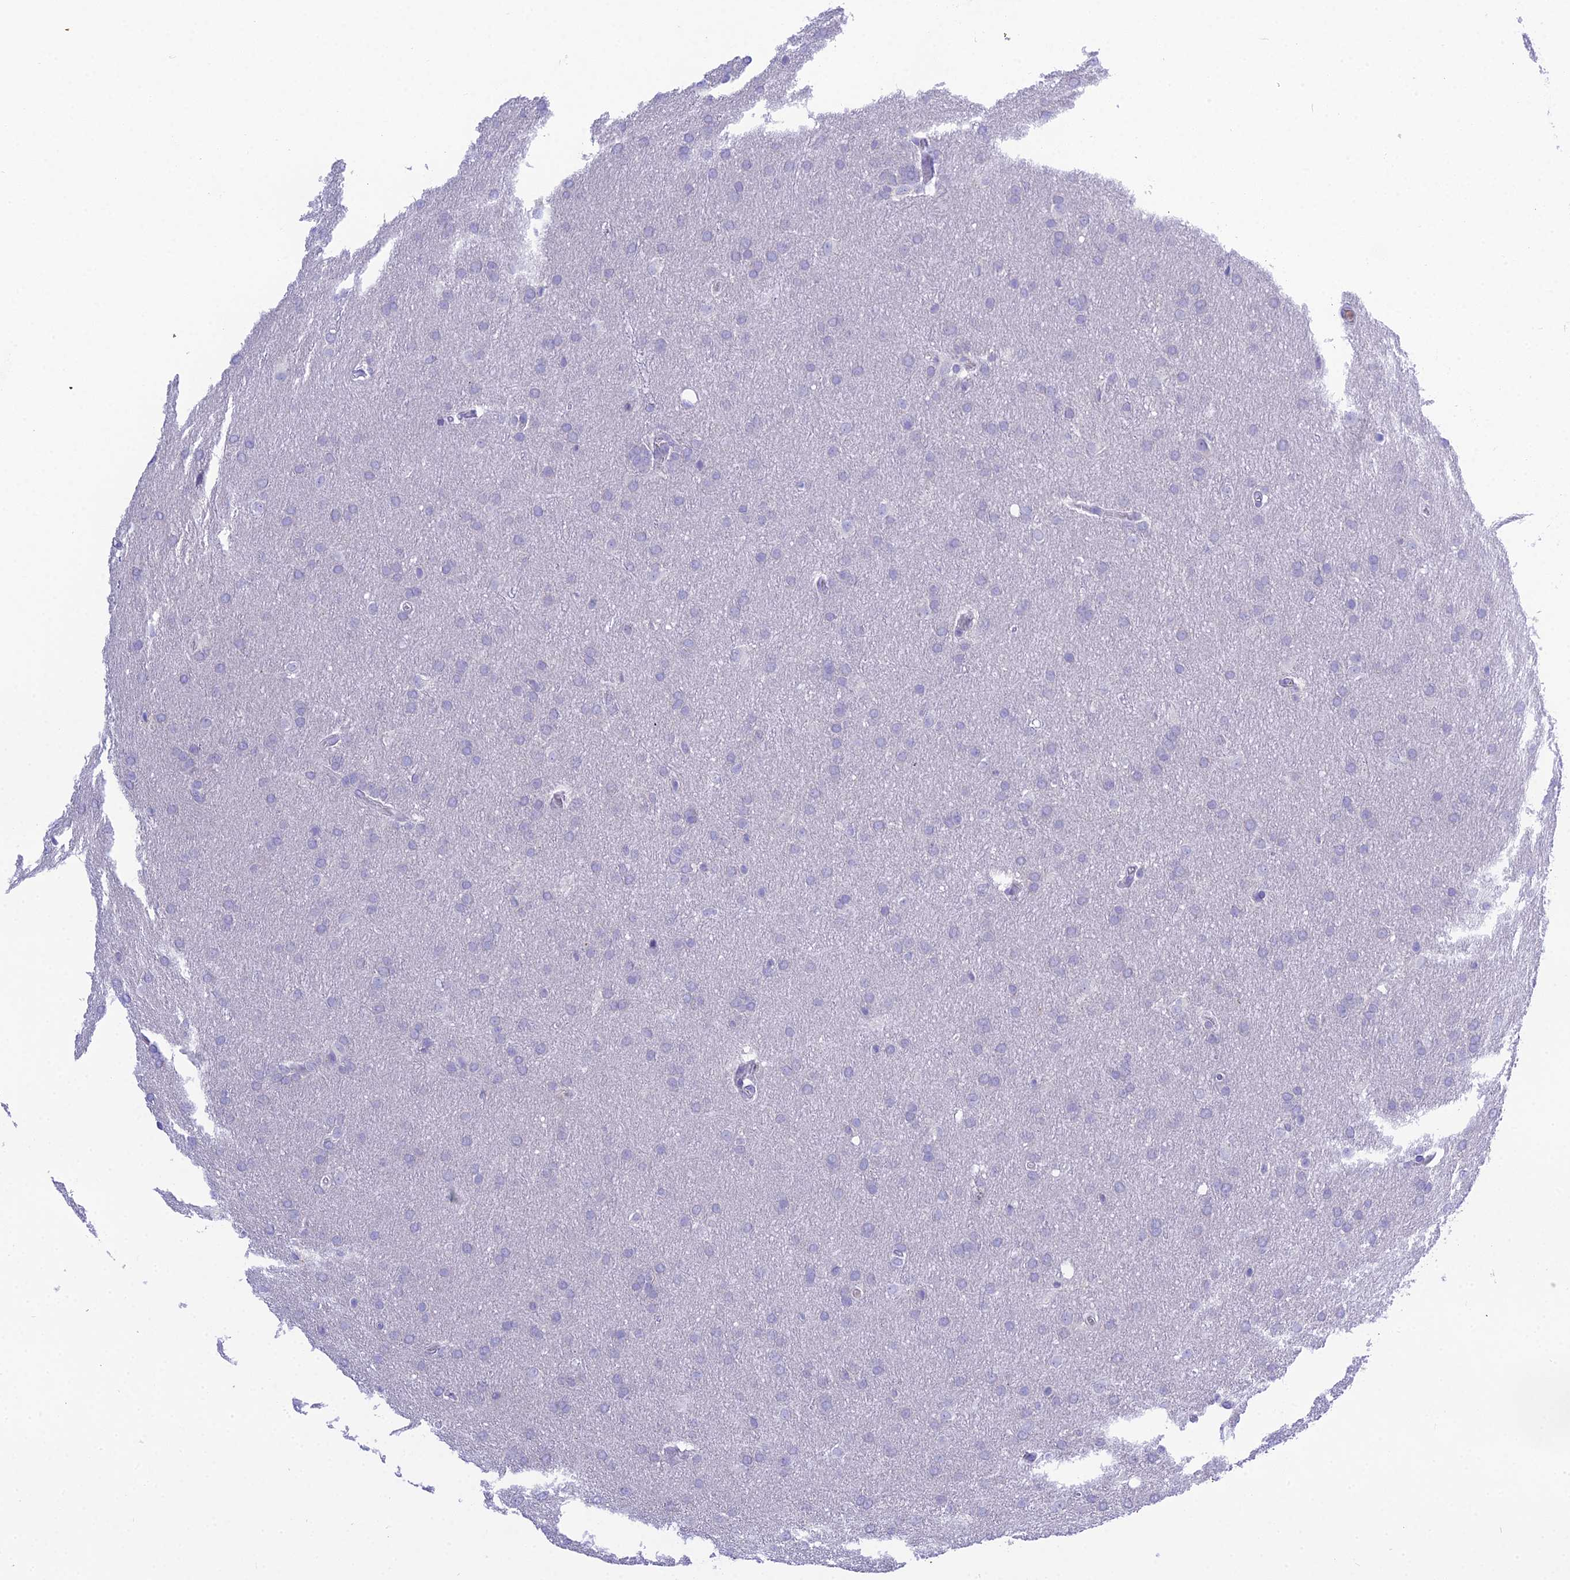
{"staining": {"intensity": "negative", "quantity": "none", "location": "none"}, "tissue": "glioma", "cell_type": "Tumor cells", "image_type": "cancer", "snomed": [{"axis": "morphology", "description": "Glioma, malignant, Low grade"}, {"axis": "topography", "description": "Brain"}], "caption": "An immunohistochemistry (IHC) photomicrograph of low-grade glioma (malignant) is shown. There is no staining in tumor cells of low-grade glioma (malignant).", "gene": "KIAA0408", "patient": {"sex": "female", "age": 32}}